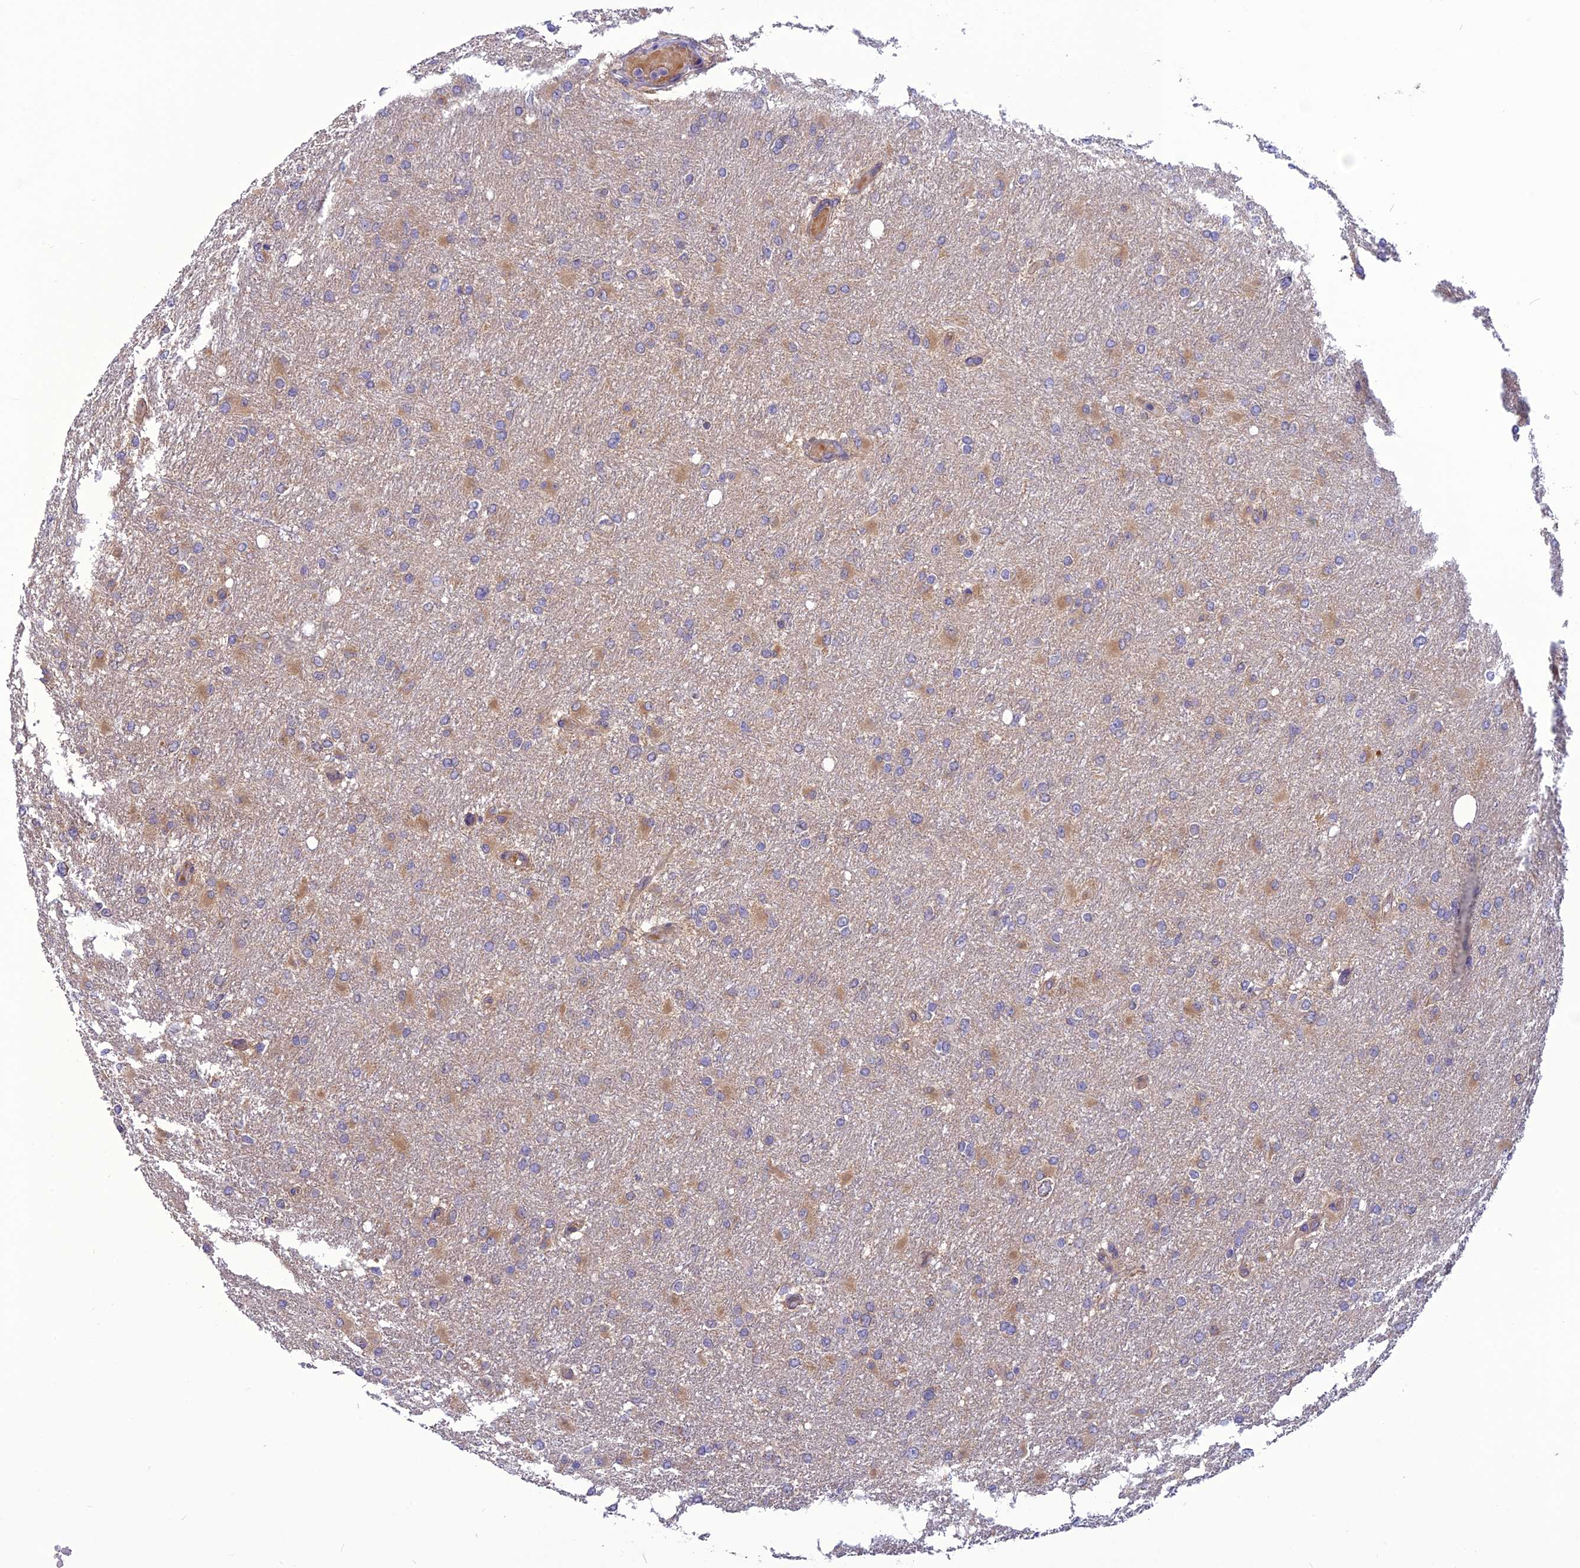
{"staining": {"intensity": "weak", "quantity": "25%-75%", "location": "cytoplasmic/membranous"}, "tissue": "glioma", "cell_type": "Tumor cells", "image_type": "cancer", "snomed": [{"axis": "morphology", "description": "Glioma, malignant, High grade"}, {"axis": "topography", "description": "Cerebral cortex"}], "caption": "An image of glioma stained for a protein displays weak cytoplasmic/membranous brown staining in tumor cells.", "gene": "PSMF1", "patient": {"sex": "female", "age": 36}}